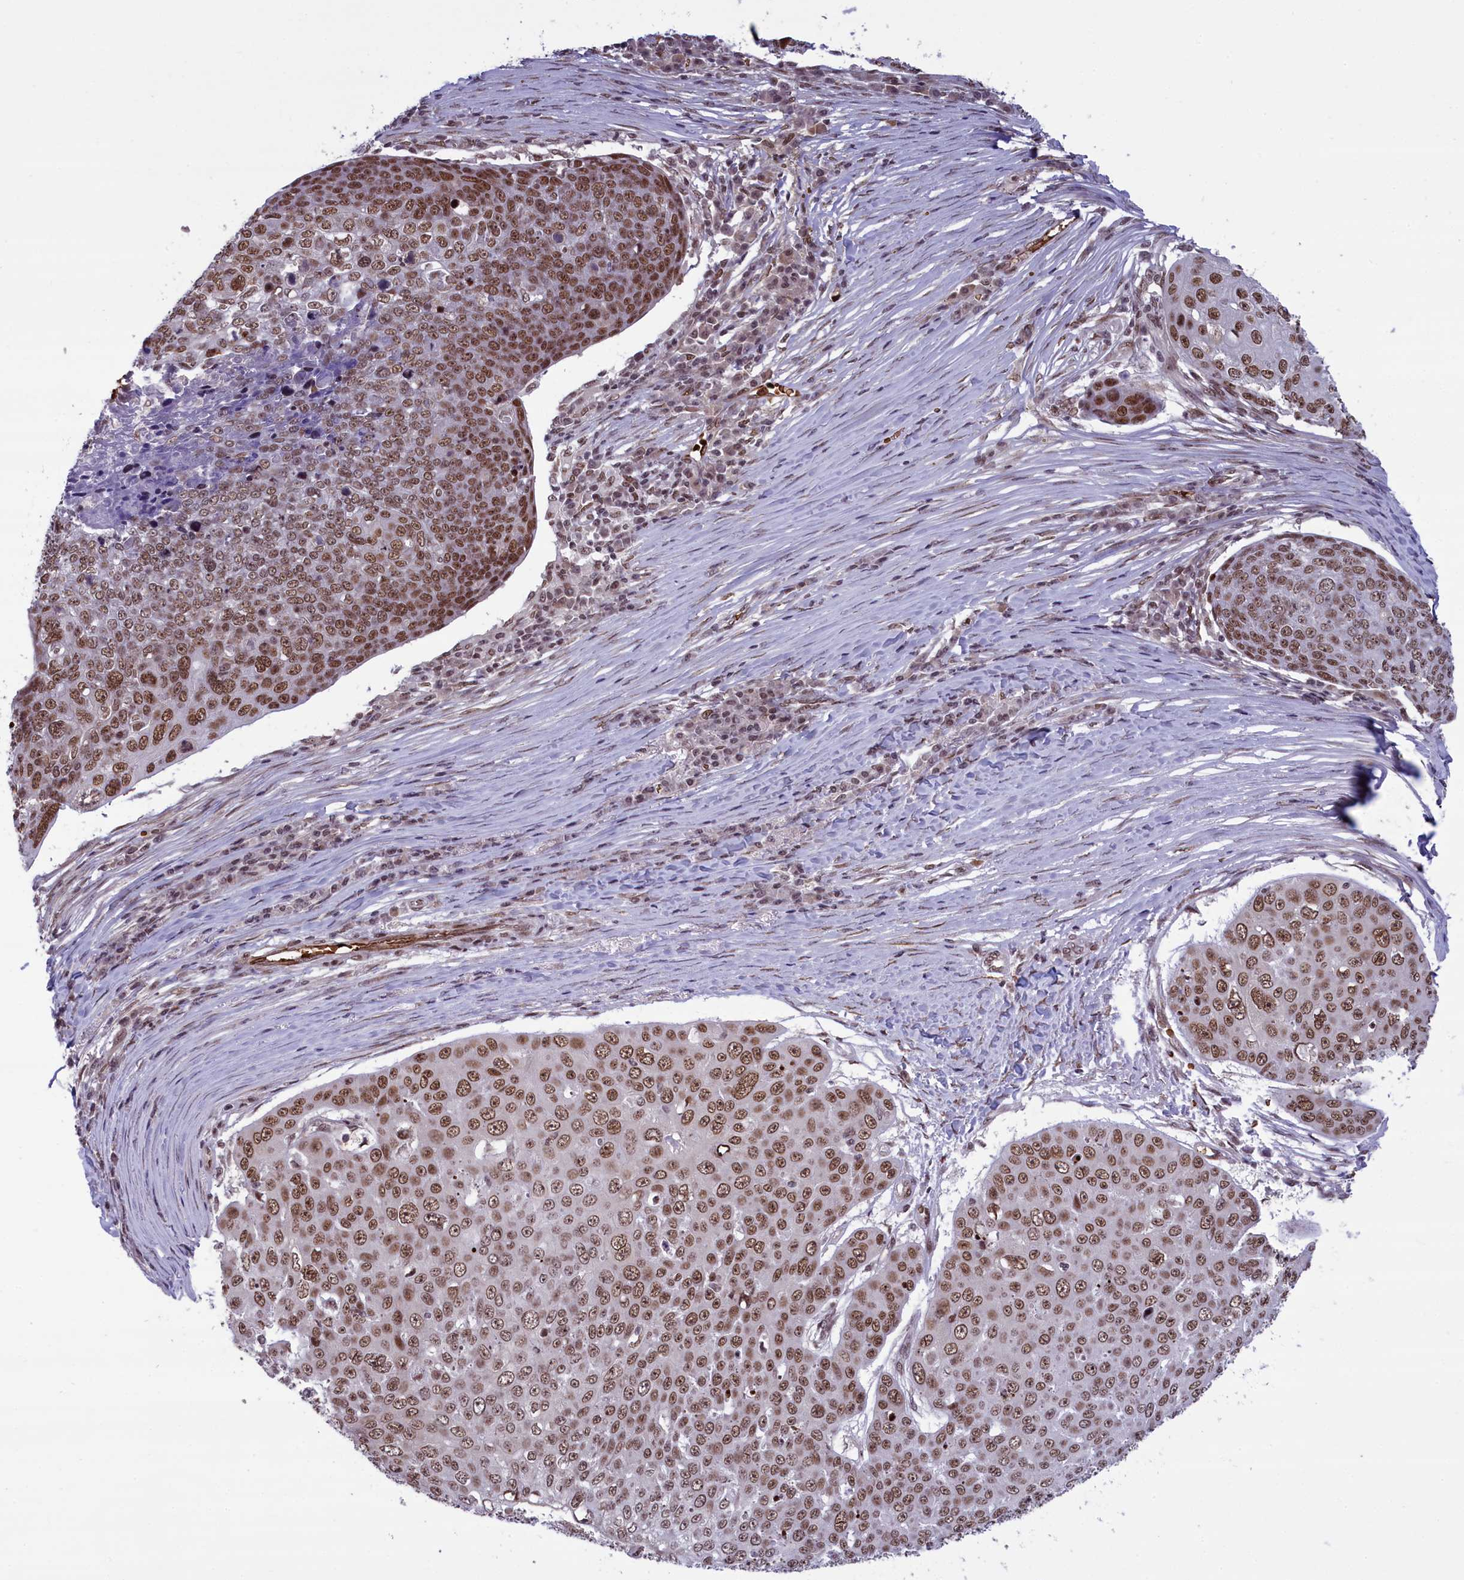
{"staining": {"intensity": "moderate", "quantity": ">75%", "location": "nuclear"}, "tissue": "skin cancer", "cell_type": "Tumor cells", "image_type": "cancer", "snomed": [{"axis": "morphology", "description": "Squamous cell carcinoma, NOS"}, {"axis": "topography", "description": "Skin"}], "caption": "This is a micrograph of immunohistochemistry staining of squamous cell carcinoma (skin), which shows moderate positivity in the nuclear of tumor cells.", "gene": "MPHOSPH8", "patient": {"sex": "male", "age": 71}}